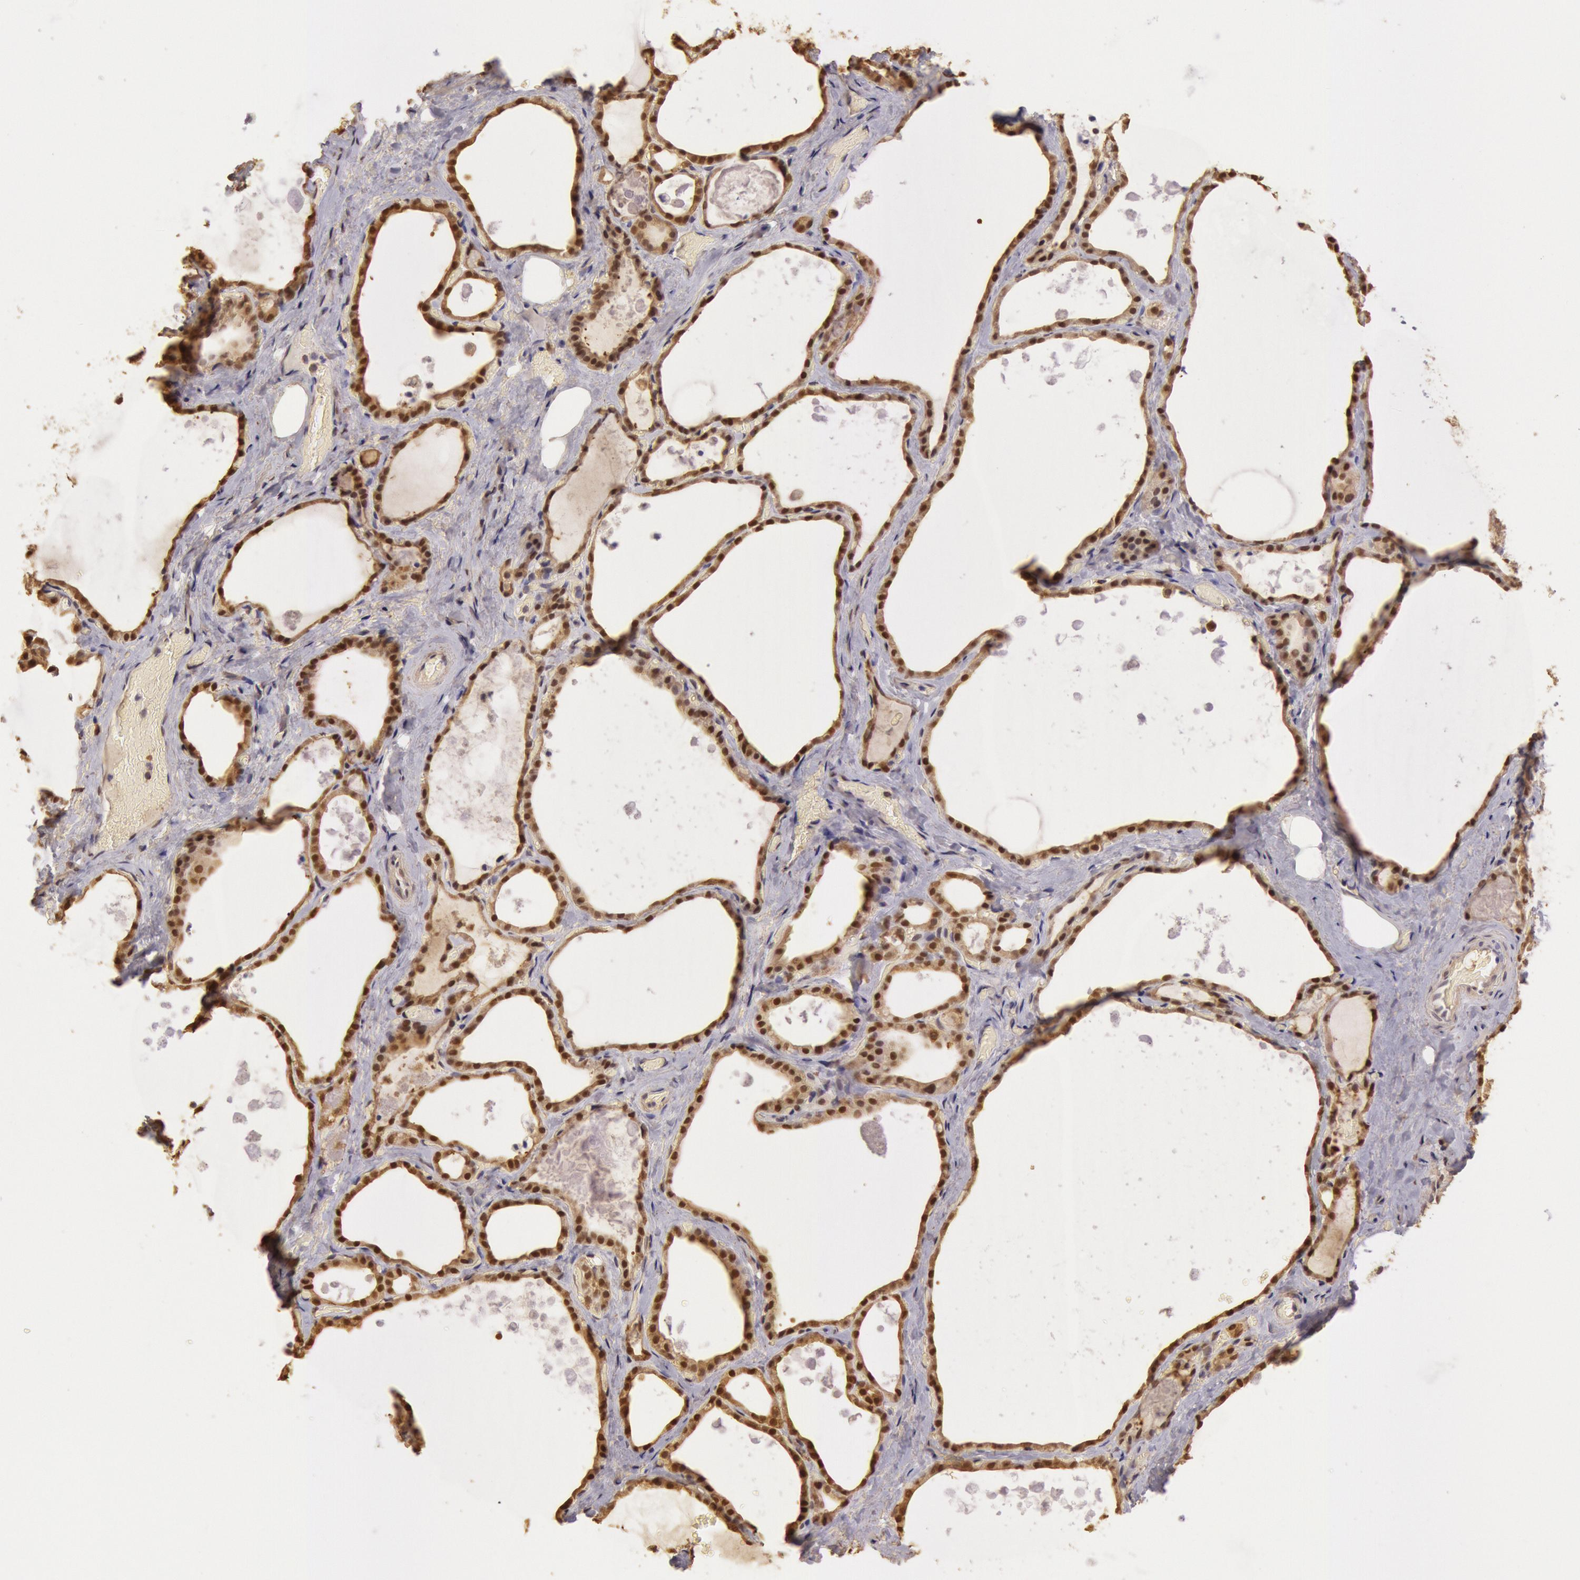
{"staining": {"intensity": "moderate", "quantity": ">75%", "location": "nuclear"}, "tissue": "thyroid gland", "cell_type": "Glandular cells", "image_type": "normal", "snomed": [{"axis": "morphology", "description": "Normal tissue, NOS"}, {"axis": "topography", "description": "Thyroid gland"}], "caption": "Thyroid gland stained with immunohistochemistry (IHC) reveals moderate nuclear positivity in about >75% of glandular cells. The protein is shown in brown color, while the nuclei are stained blue.", "gene": "SOD1", "patient": {"sex": "male", "age": 76}}